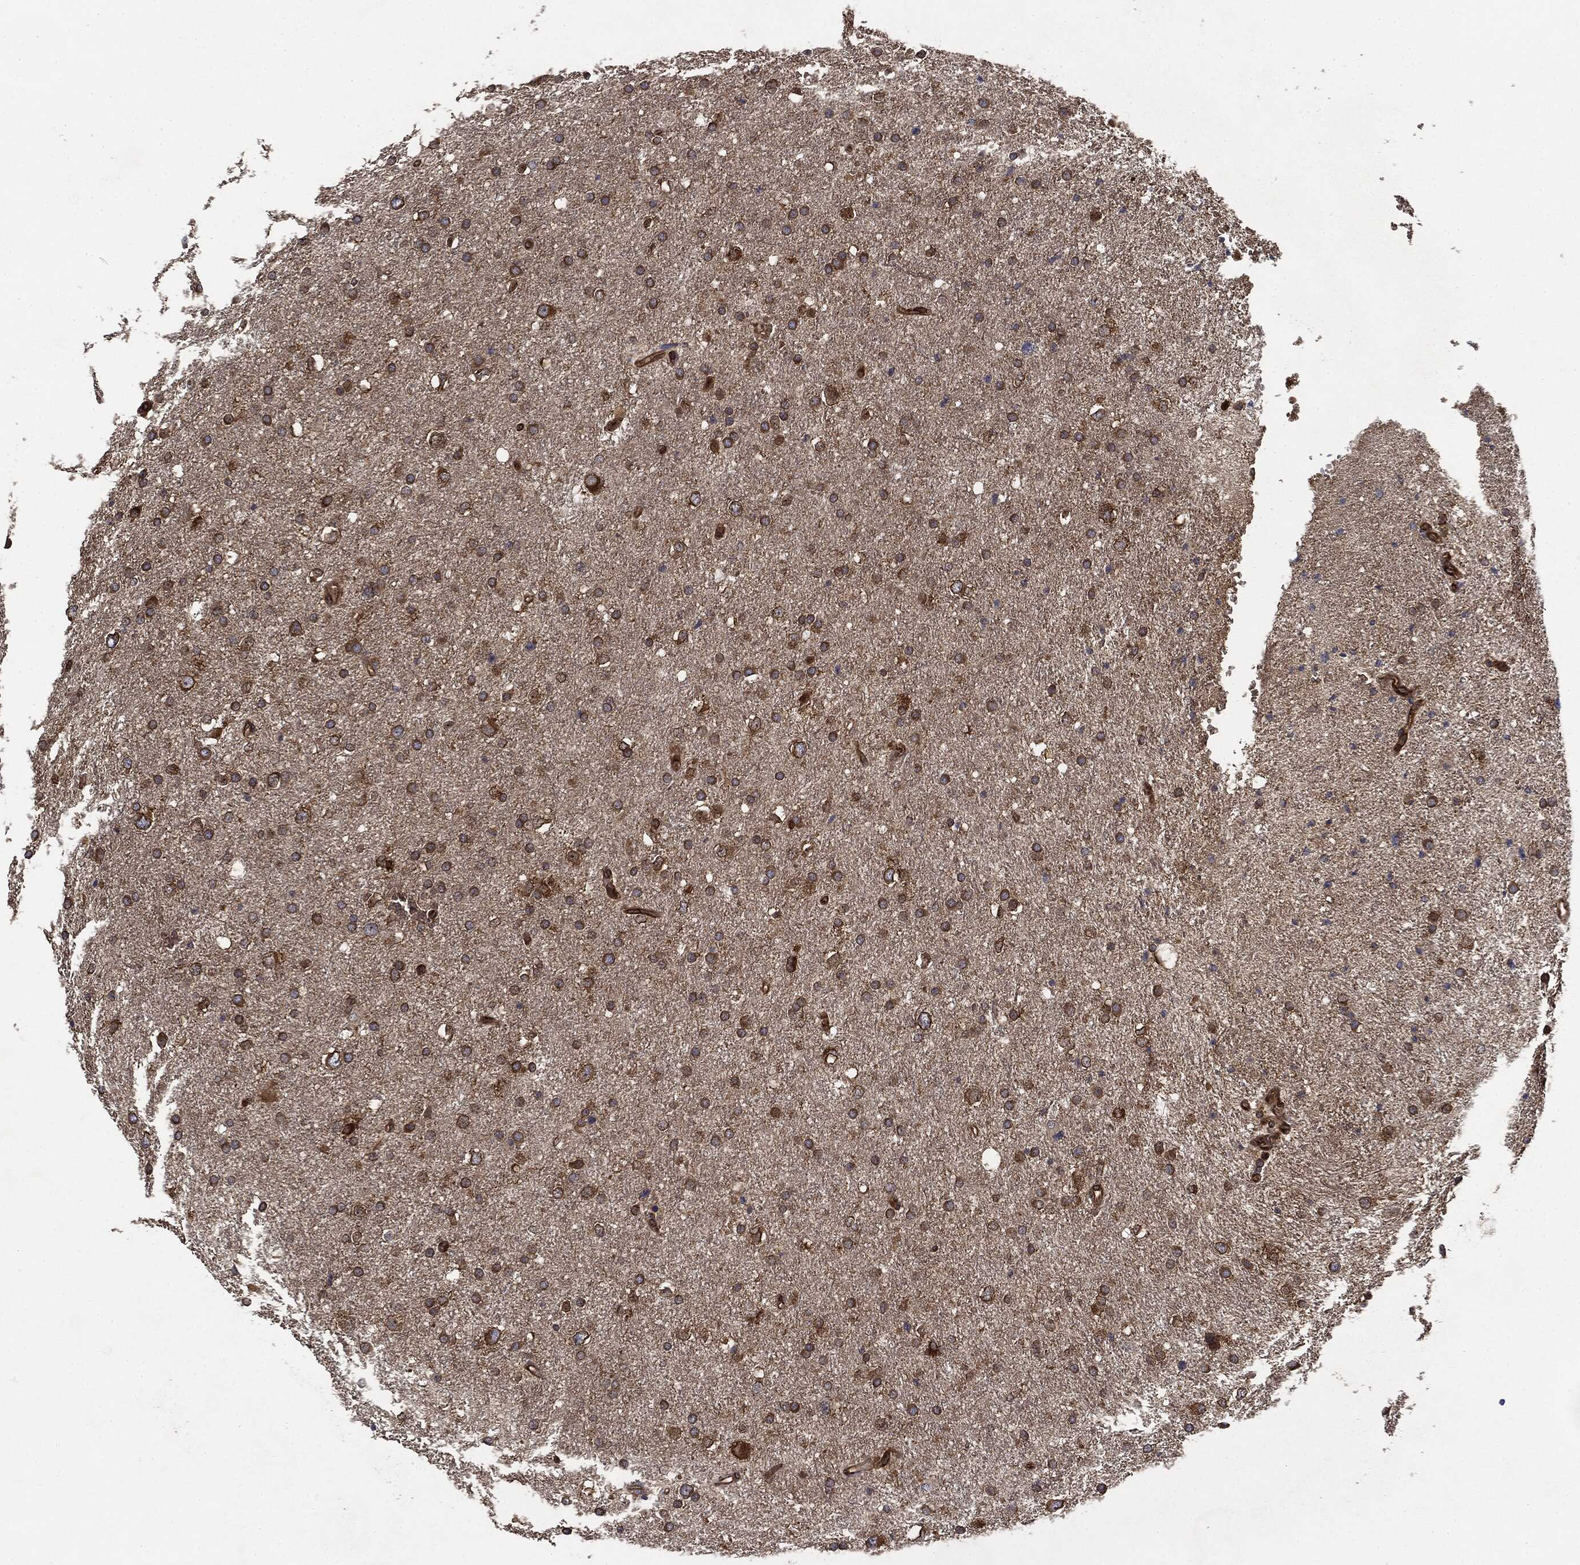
{"staining": {"intensity": "moderate", "quantity": "25%-75%", "location": "cytoplasmic/membranous"}, "tissue": "glioma", "cell_type": "Tumor cells", "image_type": "cancer", "snomed": [{"axis": "morphology", "description": "Glioma, malignant, Low grade"}, {"axis": "topography", "description": "Brain"}], "caption": "Moderate cytoplasmic/membranous positivity is present in approximately 25%-75% of tumor cells in glioma.", "gene": "EIF2AK2", "patient": {"sex": "female", "age": 37}}